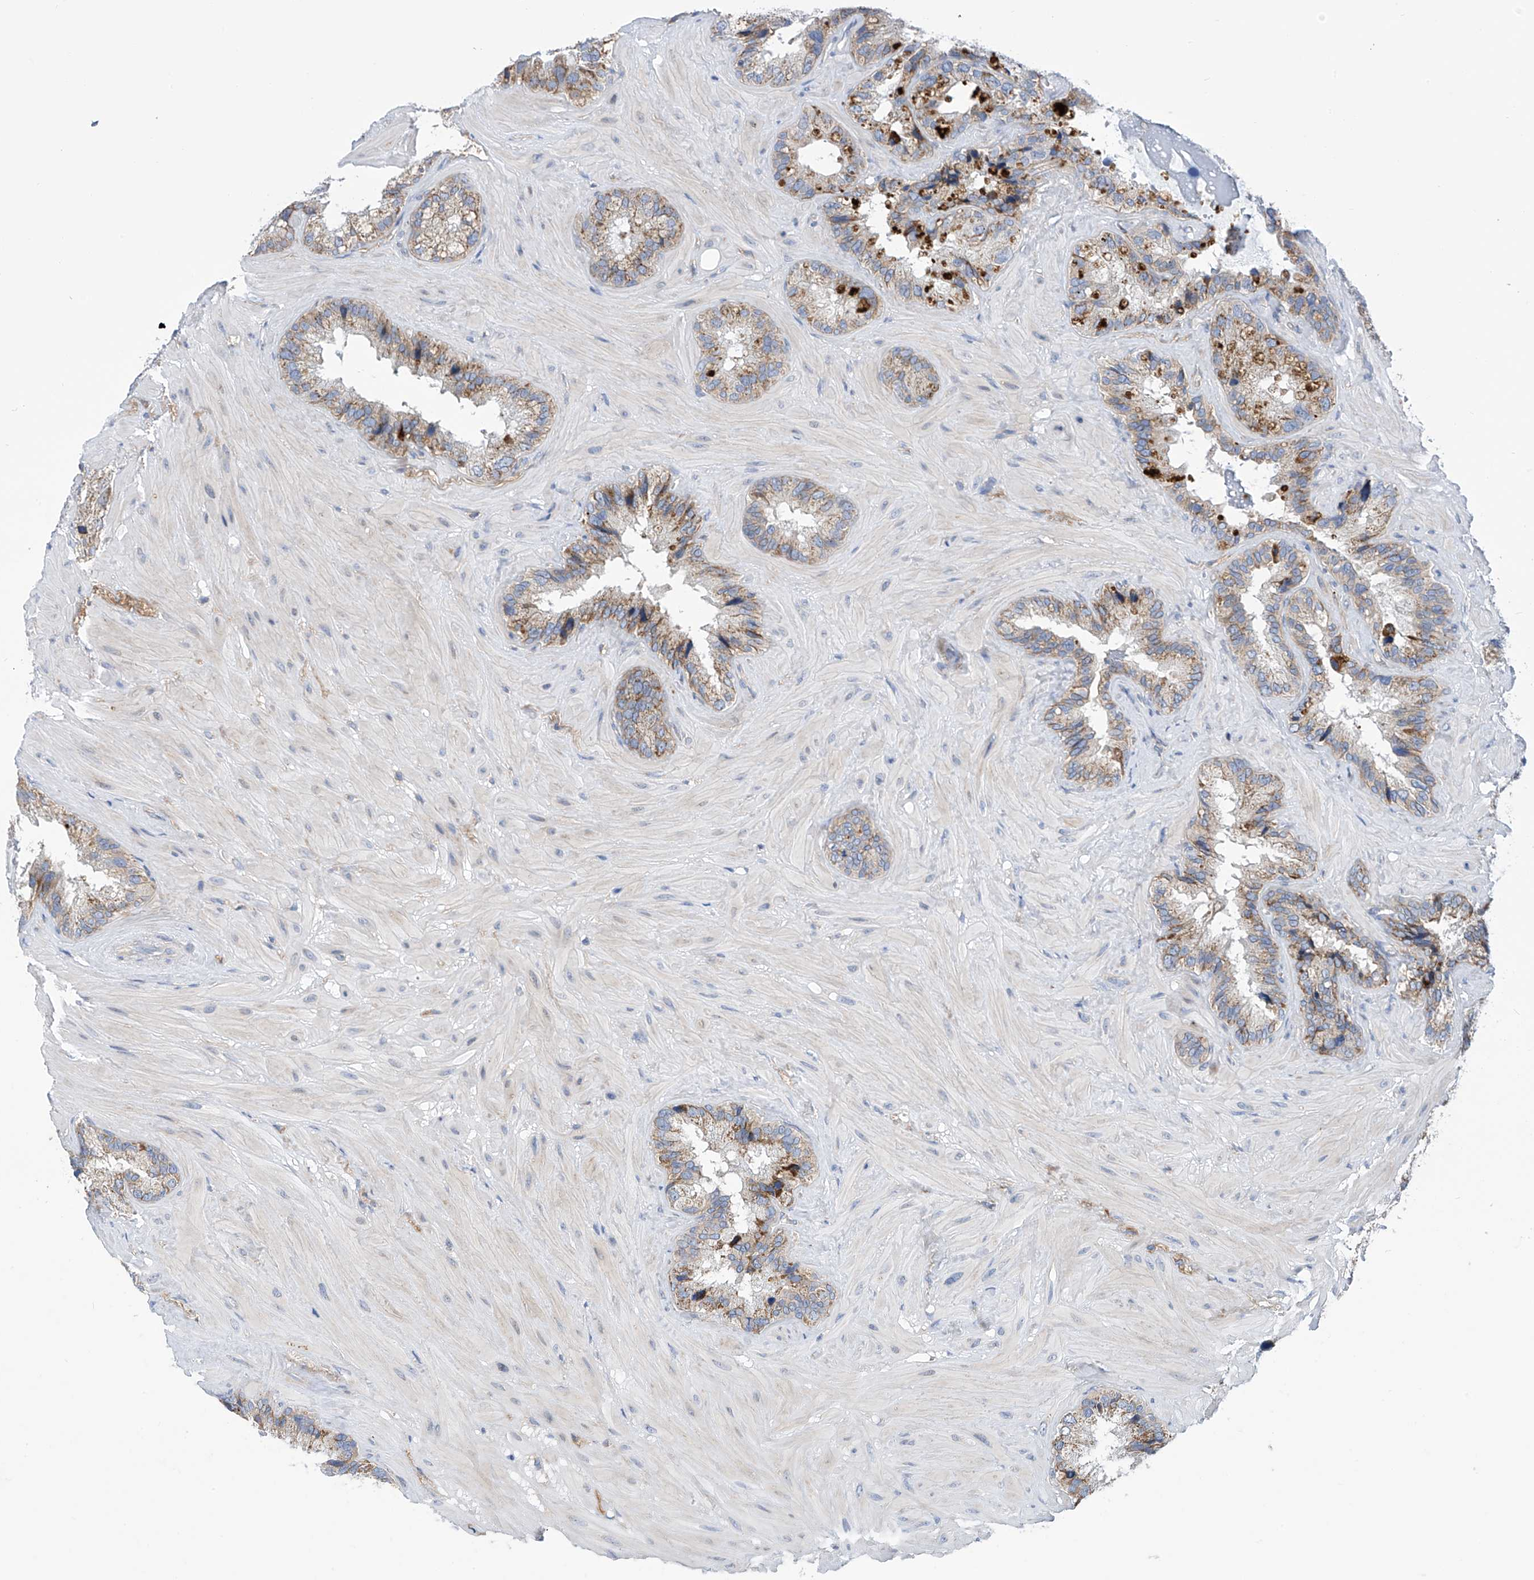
{"staining": {"intensity": "moderate", "quantity": "25%-75%", "location": "cytoplasmic/membranous"}, "tissue": "seminal vesicle", "cell_type": "Glandular cells", "image_type": "normal", "snomed": [{"axis": "morphology", "description": "Normal tissue, NOS"}, {"axis": "topography", "description": "Prostate"}, {"axis": "topography", "description": "Seminal veicle"}], "caption": "DAB (3,3'-diaminobenzidine) immunohistochemical staining of normal seminal vesicle reveals moderate cytoplasmic/membranous protein expression in approximately 25%-75% of glandular cells. Immunohistochemistry stains the protein in brown and the nuclei are stained blue.", "gene": "P2RX7", "patient": {"sex": "male", "age": 68}}